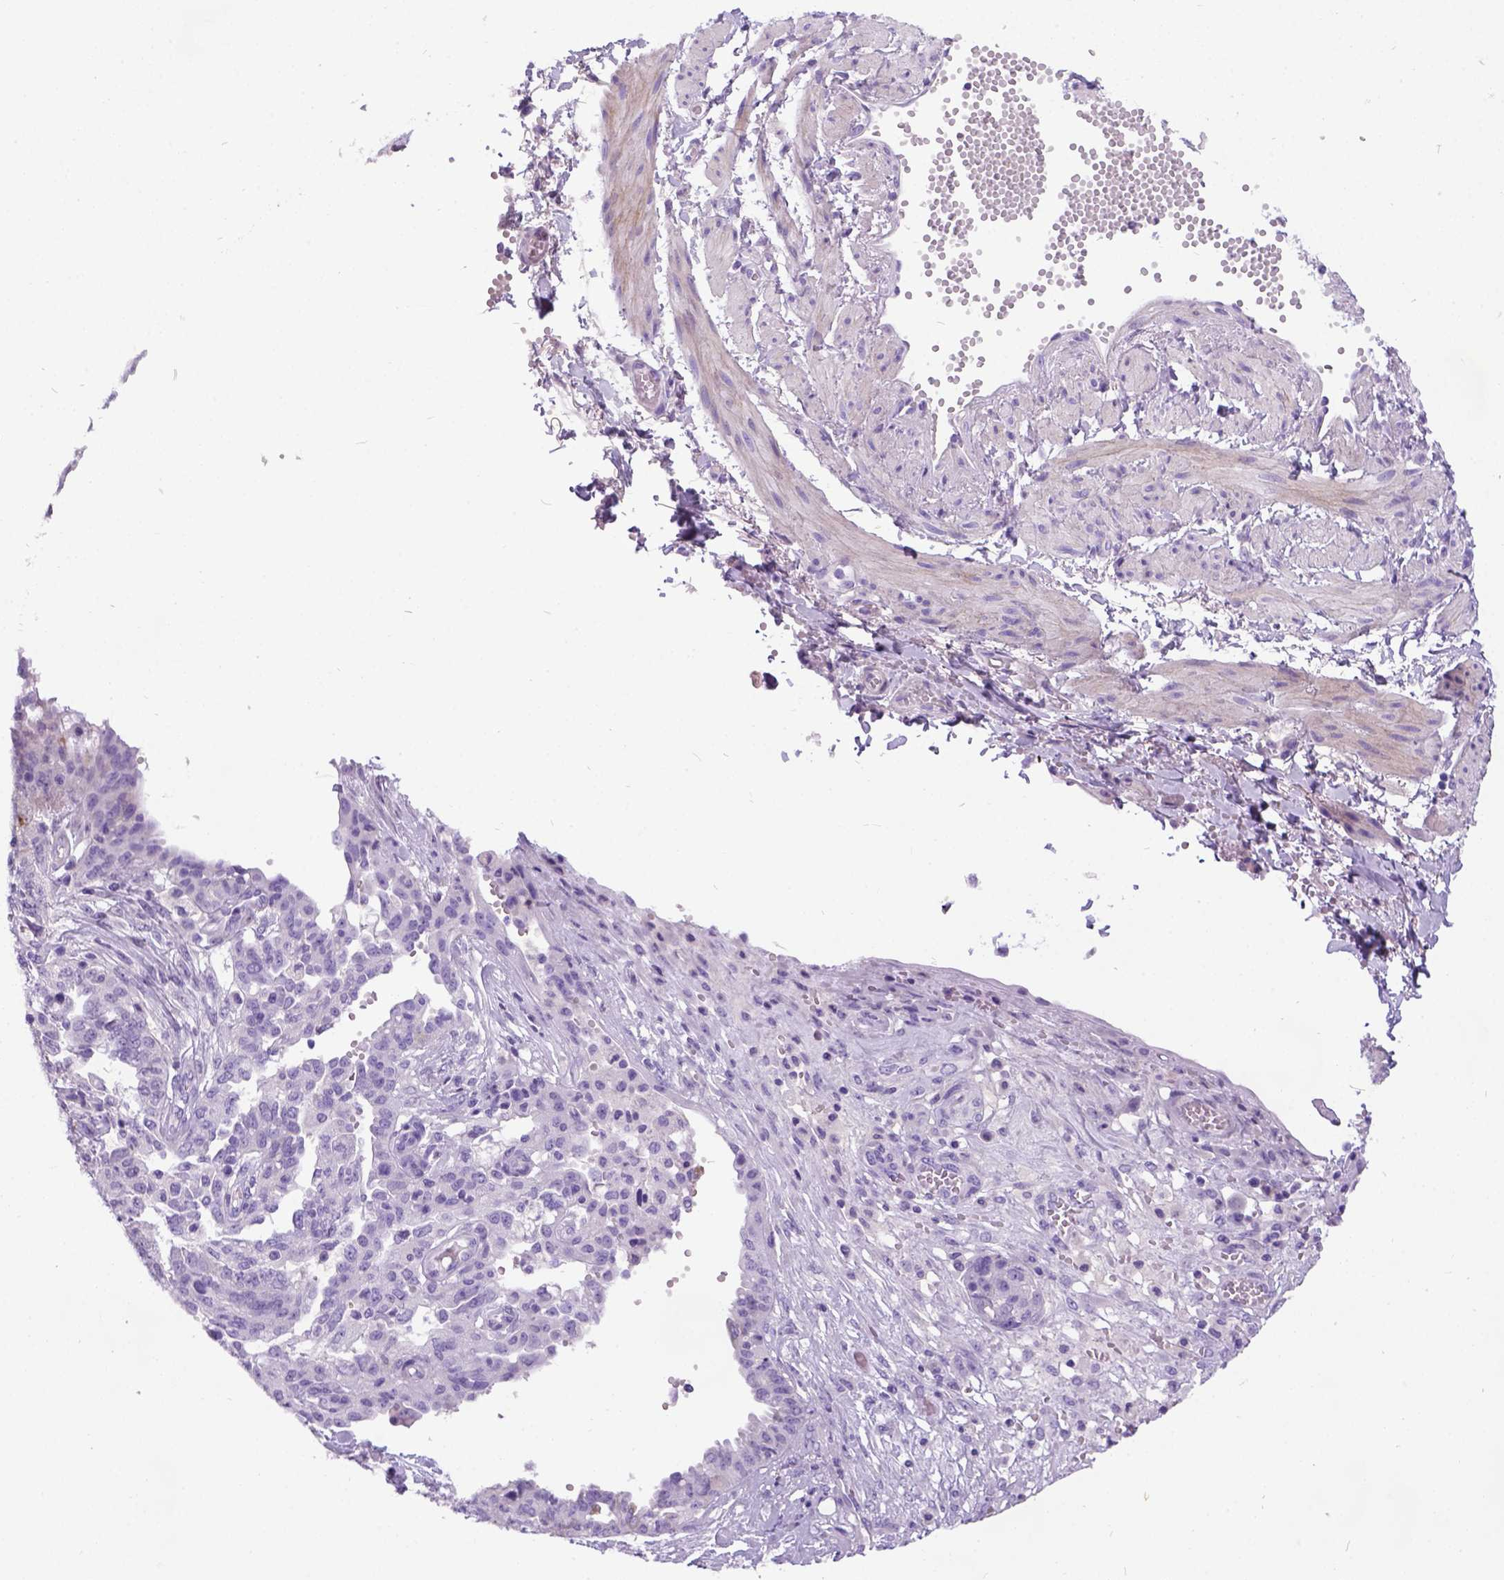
{"staining": {"intensity": "moderate", "quantity": "<25%", "location": "cytoplasmic/membranous"}, "tissue": "ovarian cancer", "cell_type": "Tumor cells", "image_type": "cancer", "snomed": [{"axis": "morphology", "description": "Cystadenocarcinoma, serous, NOS"}, {"axis": "topography", "description": "Ovary"}], "caption": "Human ovarian cancer stained for a protein (brown) shows moderate cytoplasmic/membranous positive positivity in about <25% of tumor cells.", "gene": "IGF2", "patient": {"sex": "female", "age": 67}}